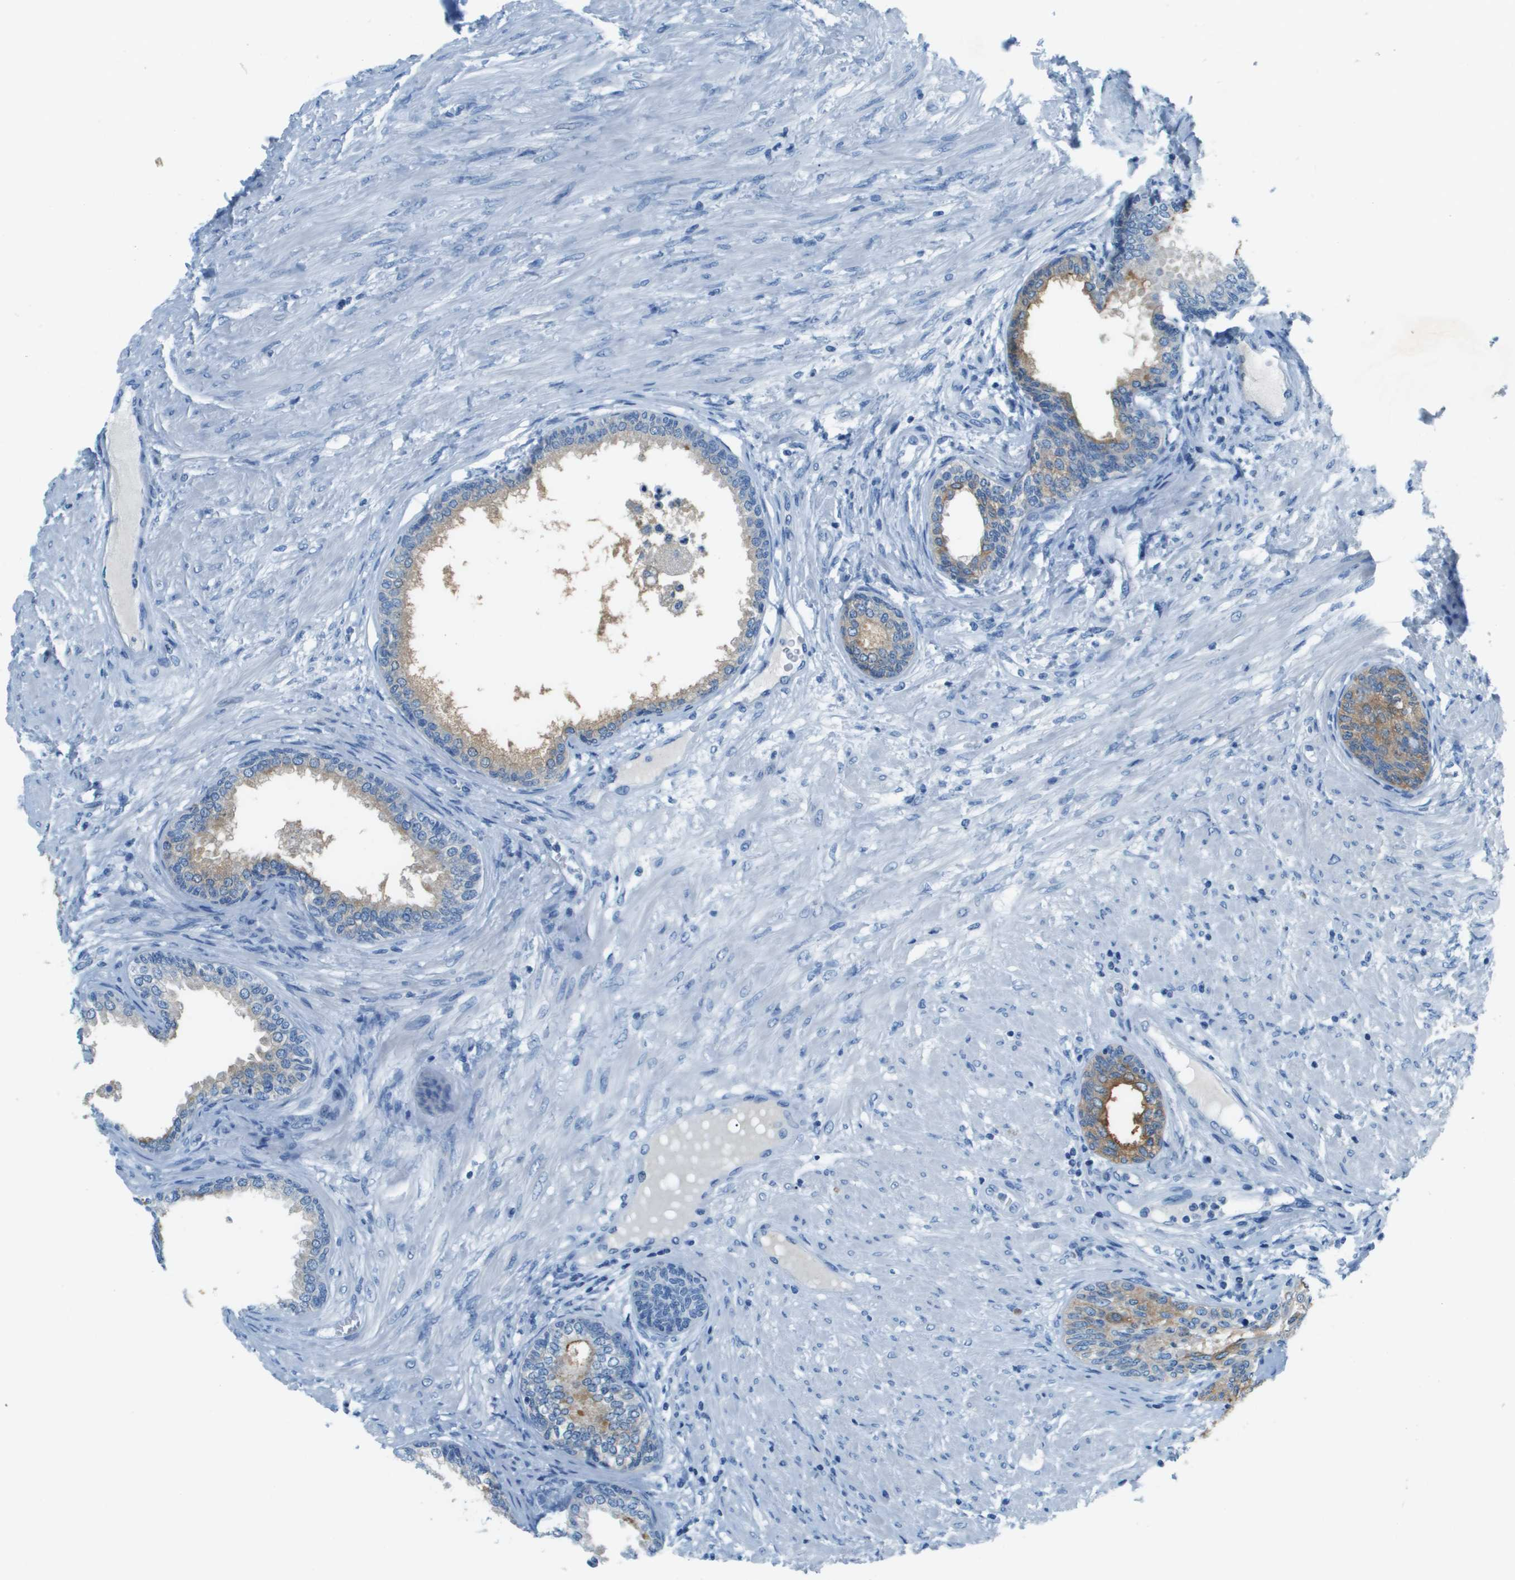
{"staining": {"intensity": "weak", "quantity": ">75%", "location": "cytoplasmic/membranous"}, "tissue": "prostate", "cell_type": "Glandular cells", "image_type": "normal", "snomed": [{"axis": "morphology", "description": "Normal tissue, NOS"}, {"axis": "topography", "description": "Prostate"}], "caption": "This histopathology image demonstrates unremarkable prostate stained with IHC to label a protein in brown. The cytoplasmic/membranous of glandular cells show weak positivity for the protein. Nuclei are counter-stained blue.", "gene": "SLC16A10", "patient": {"sex": "male", "age": 76}}